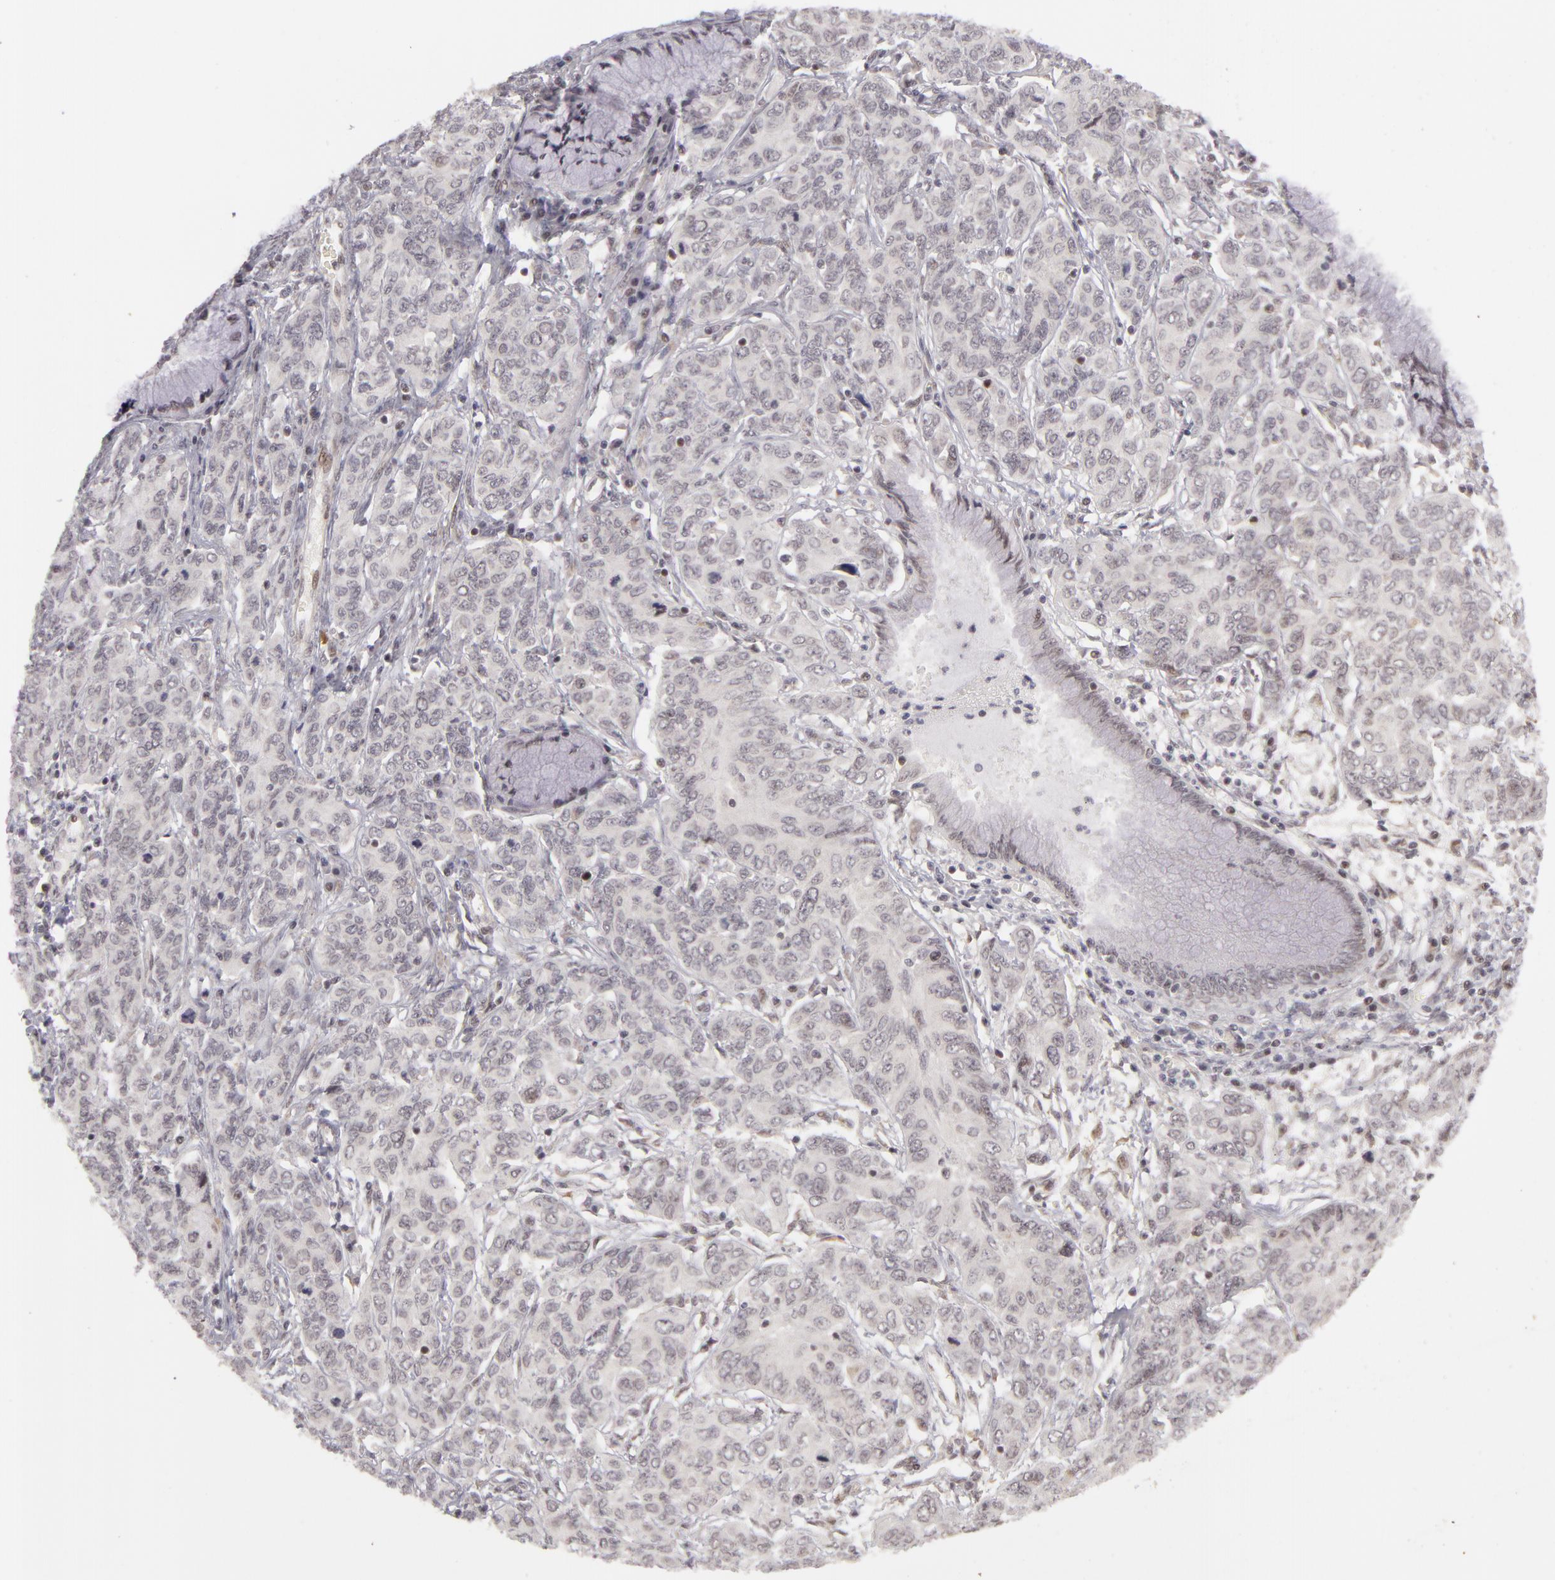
{"staining": {"intensity": "negative", "quantity": "none", "location": "none"}, "tissue": "cervical cancer", "cell_type": "Tumor cells", "image_type": "cancer", "snomed": [{"axis": "morphology", "description": "Squamous cell carcinoma, NOS"}, {"axis": "topography", "description": "Cervix"}], "caption": "This histopathology image is of cervical cancer (squamous cell carcinoma) stained with immunohistochemistry (IHC) to label a protein in brown with the nuclei are counter-stained blue. There is no positivity in tumor cells. Nuclei are stained in blue.", "gene": "ZNF133", "patient": {"sex": "female", "age": 38}}